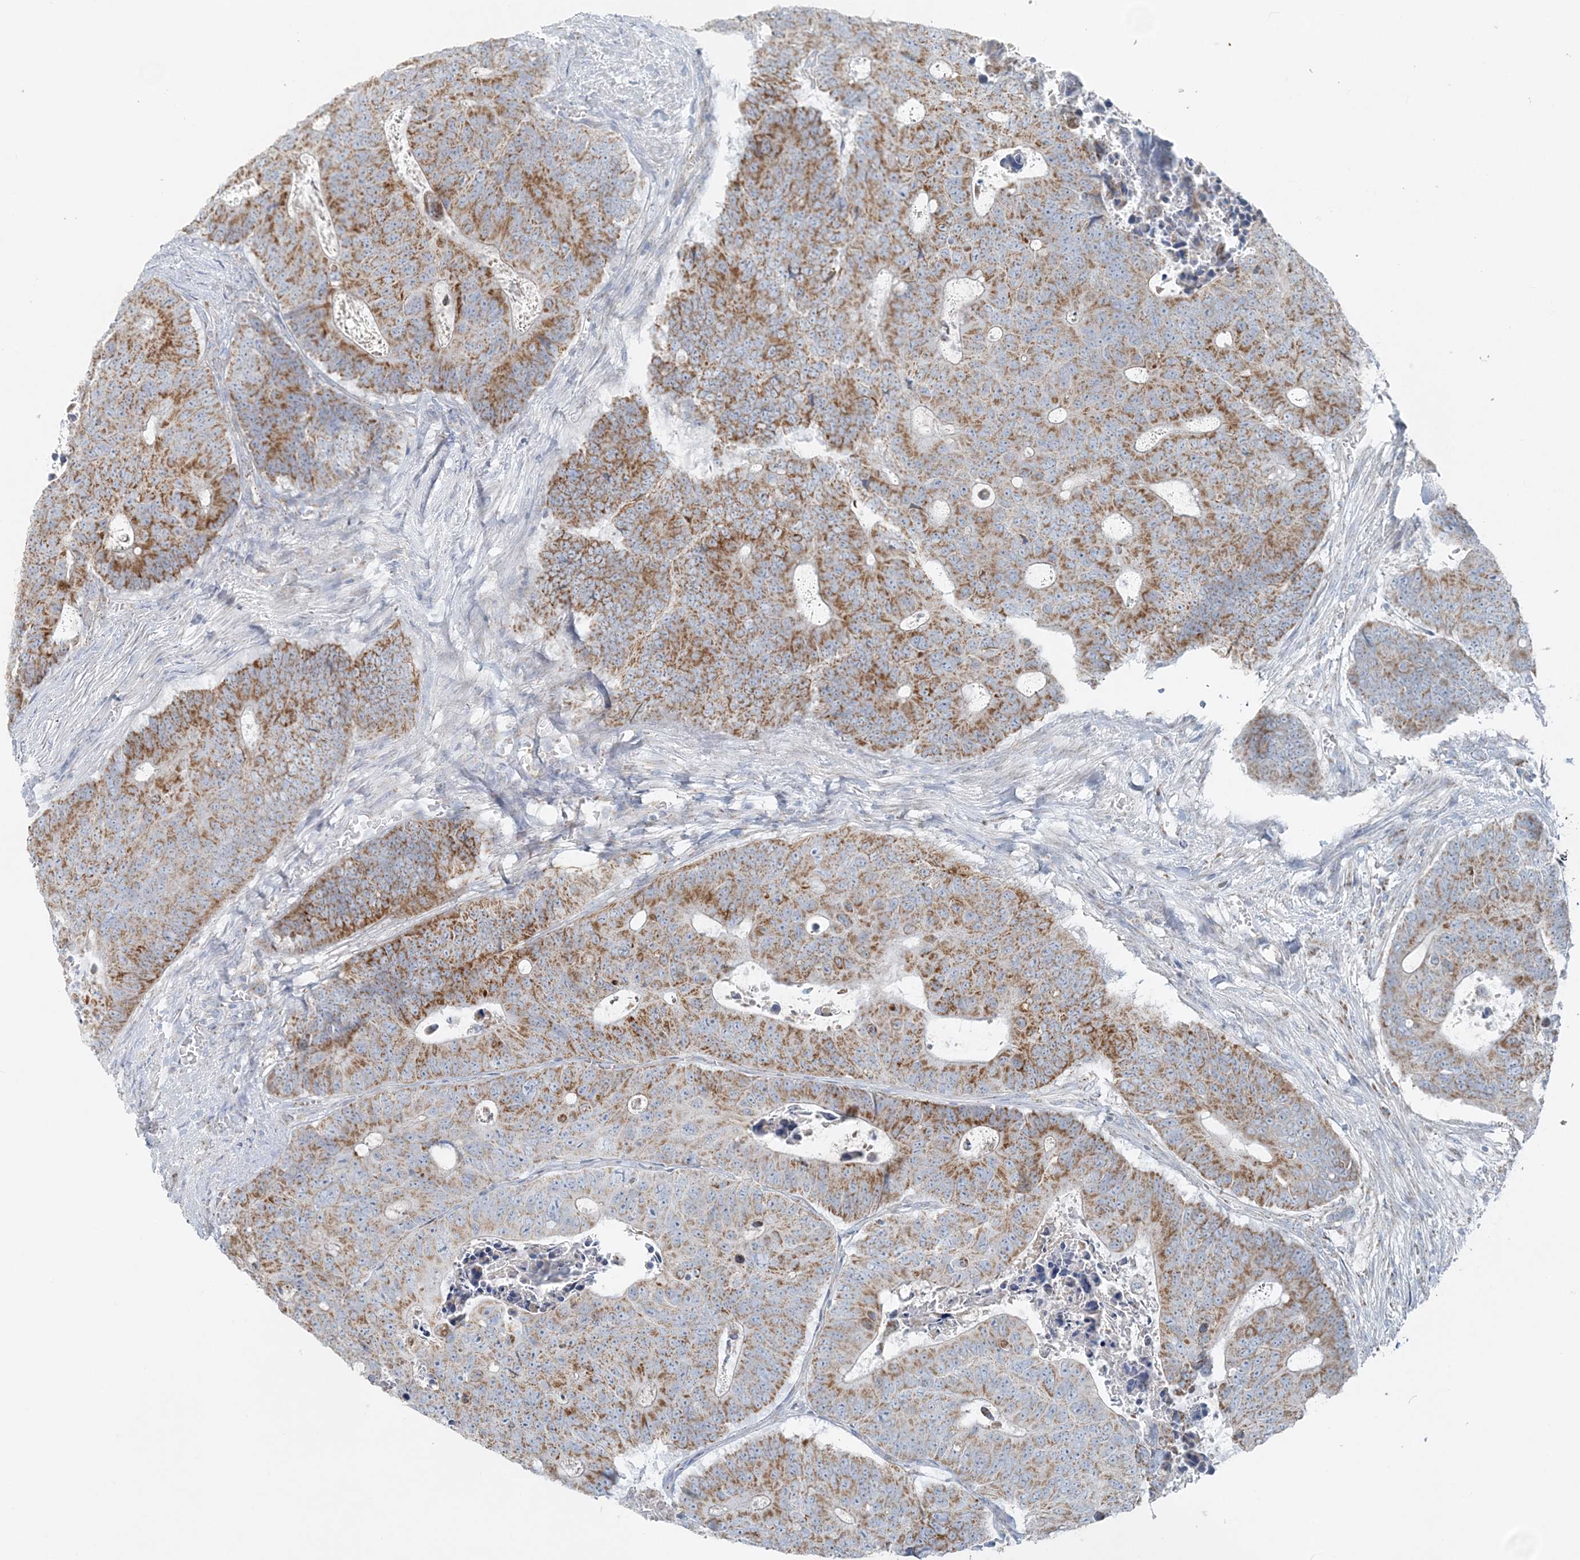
{"staining": {"intensity": "moderate", "quantity": ">75%", "location": "cytoplasmic/membranous"}, "tissue": "colorectal cancer", "cell_type": "Tumor cells", "image_type": "cancer", "snomed": [{"axis": "morphology", "description": "Adenocarcinoma, NOS"}, {"axis": "topography", "description": "Colon"}], "caption": "This histopathology image demonstrates IHC staining of colorectal adenocarcinoma, with medium moderate cytoplasmic/membranous positivity in about >75% of tumor cells.", "gene": "PCCB", "patient": {"sex": "male", "age": 87}}